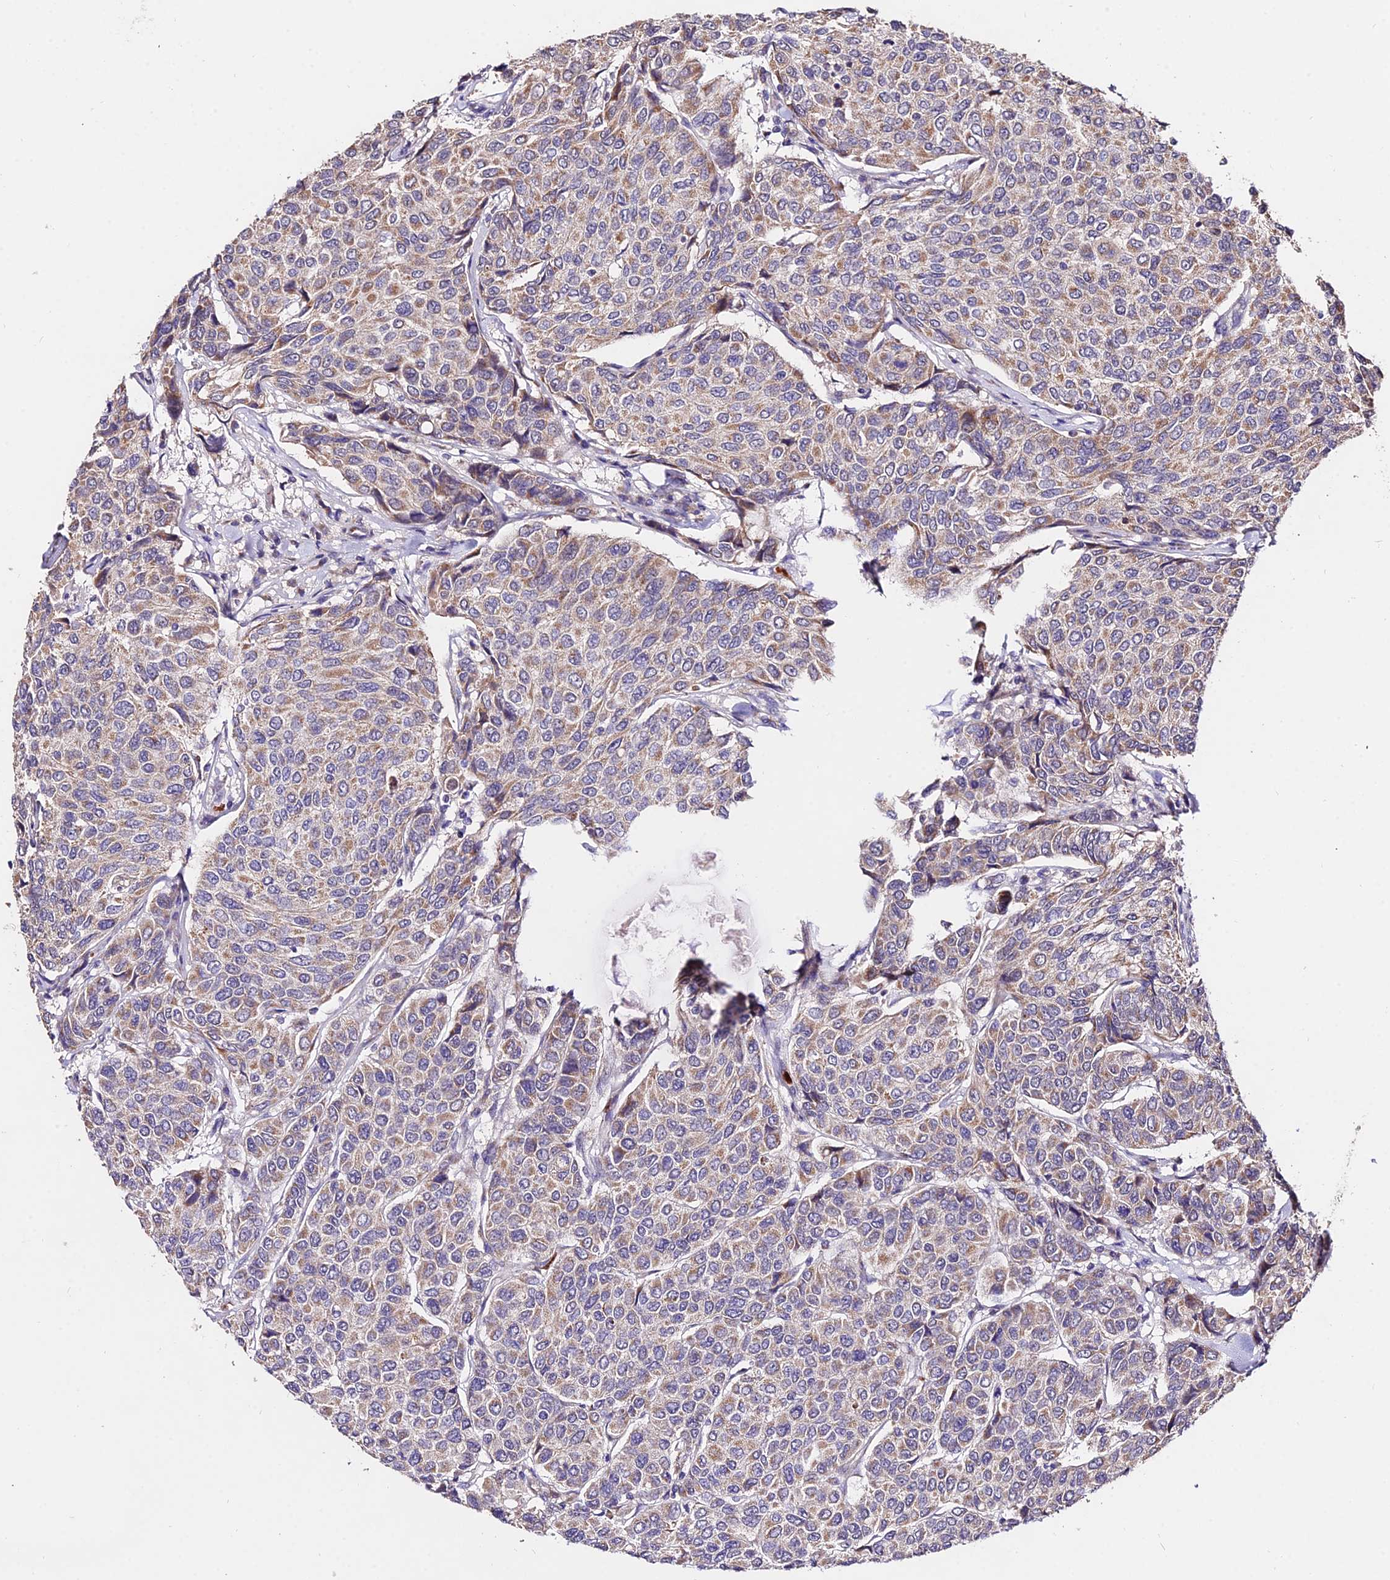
{"staining": {"intensity": "moderate", "quantity": "<25%", "location": "cytoplasmic/membranous"}, "tissue": "breast cancer", "cell_type": "Tumor cells", "image_type": "cancer", "snomed": [{"axis": "morphology", "description": "Duct carcinoma"}, {"axis": "topography", "description": "Breast"}], "caption": "A high-resolution histopathology image shows IHC staining of breast cancer (intraductal carcinoma), which exhibits moderate cytoplasmic/membranous staining in approximately <25% of tumor cells.", "gene": "WDR5B", "patient": {"sex": "female", "age": 55}}